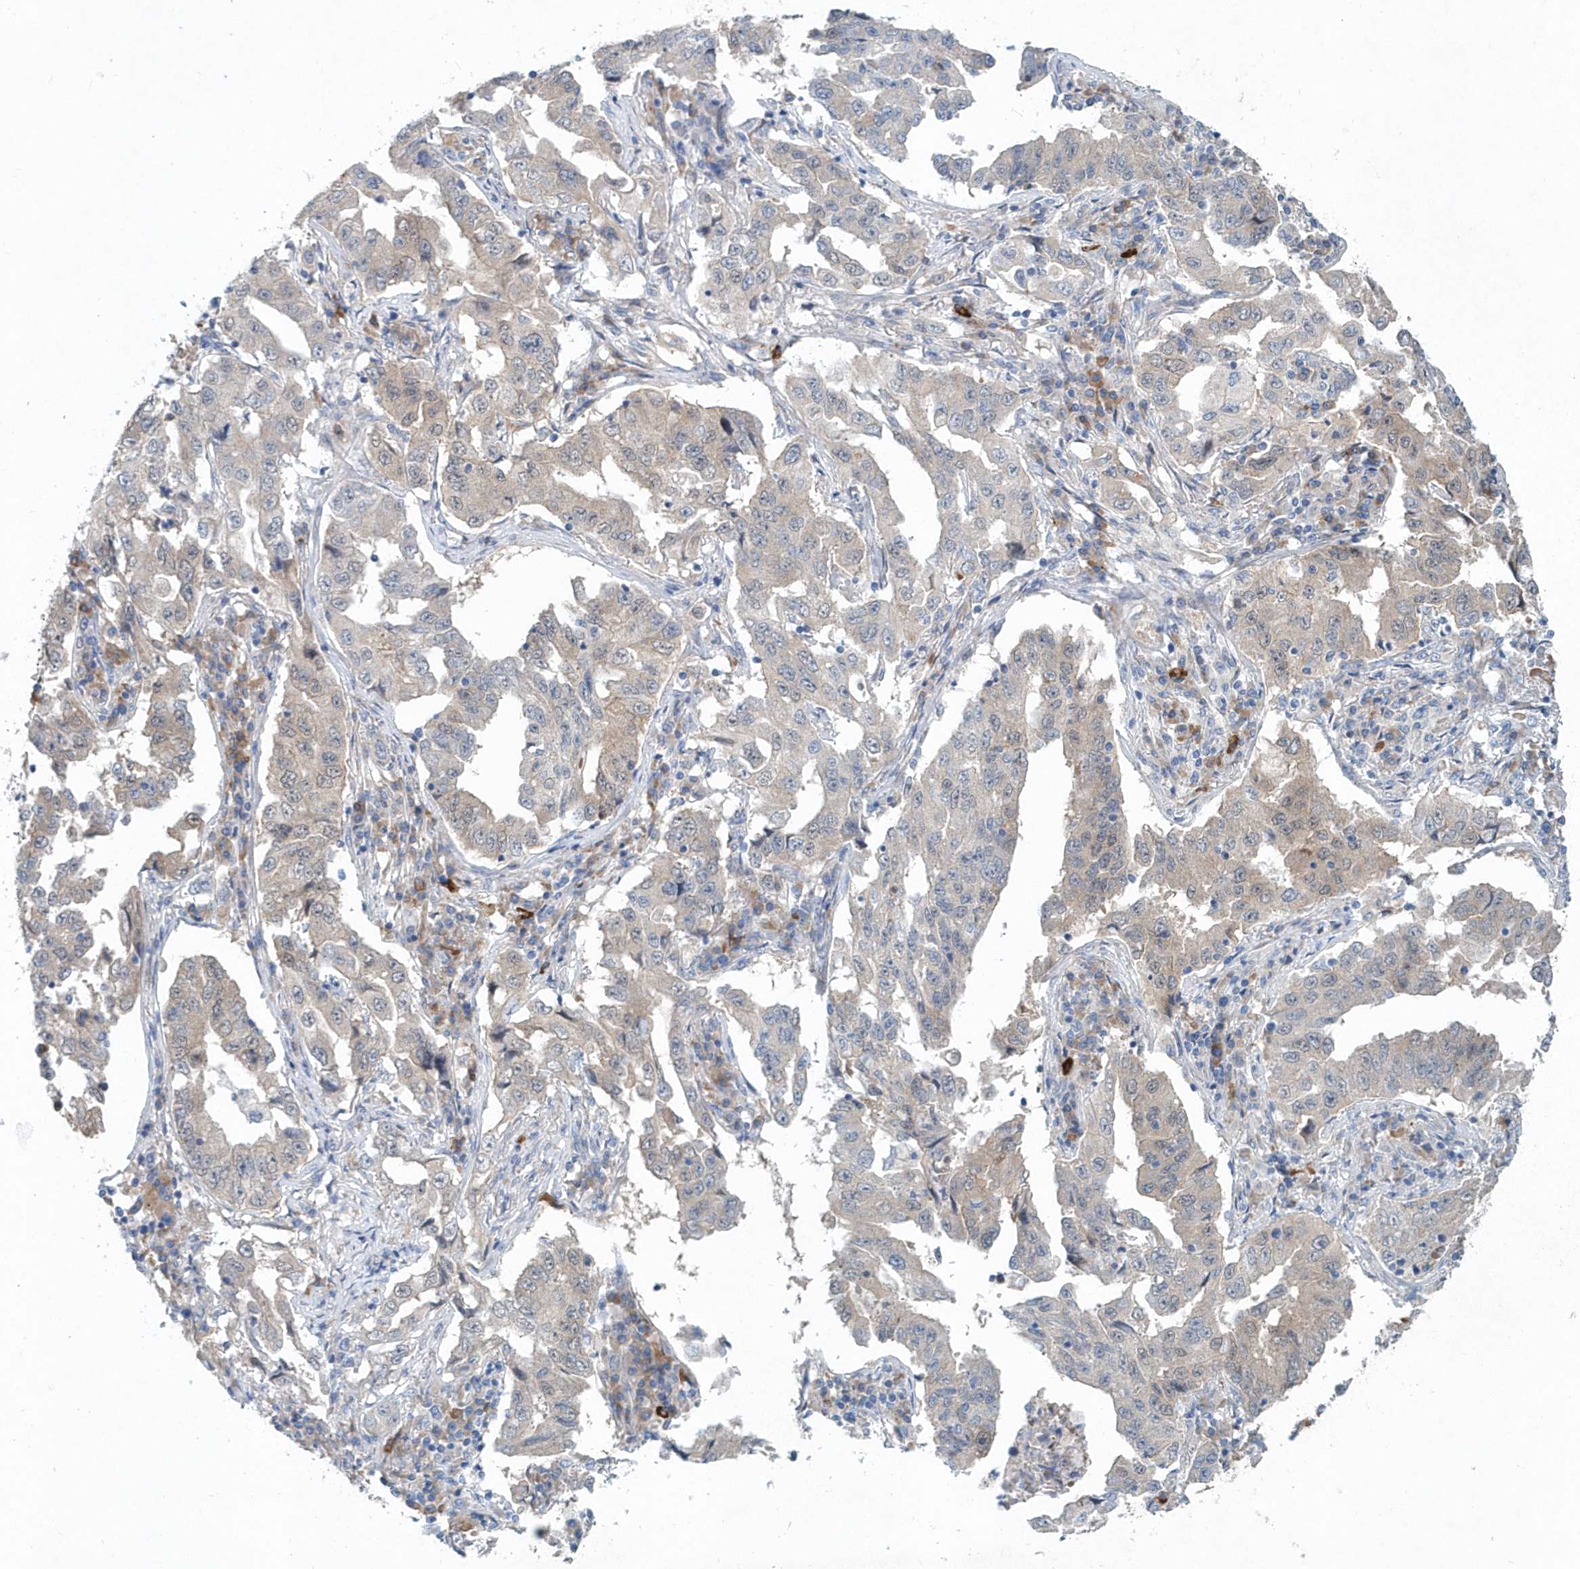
{"staining": {"intensity": "weak", "quantity": "<25%", "location": "cytoplasmic/membranous"}, "tissue": "lung cancer", "cell_type": "Tumor cells", "image_type": "cancer", "snomed": [{"axis": "morphology", "description": "Adenocarcinoma, NOS"}, {"axis": "topography", "description": "Lung"}], "caption": "Human lung cancer (adenocarcinoma) stained for a protein using immunohistochemistry demonstrates no staining in tumor cells.", "gene": "PFN2", "patient": {"sex": "female", "age": 51}}